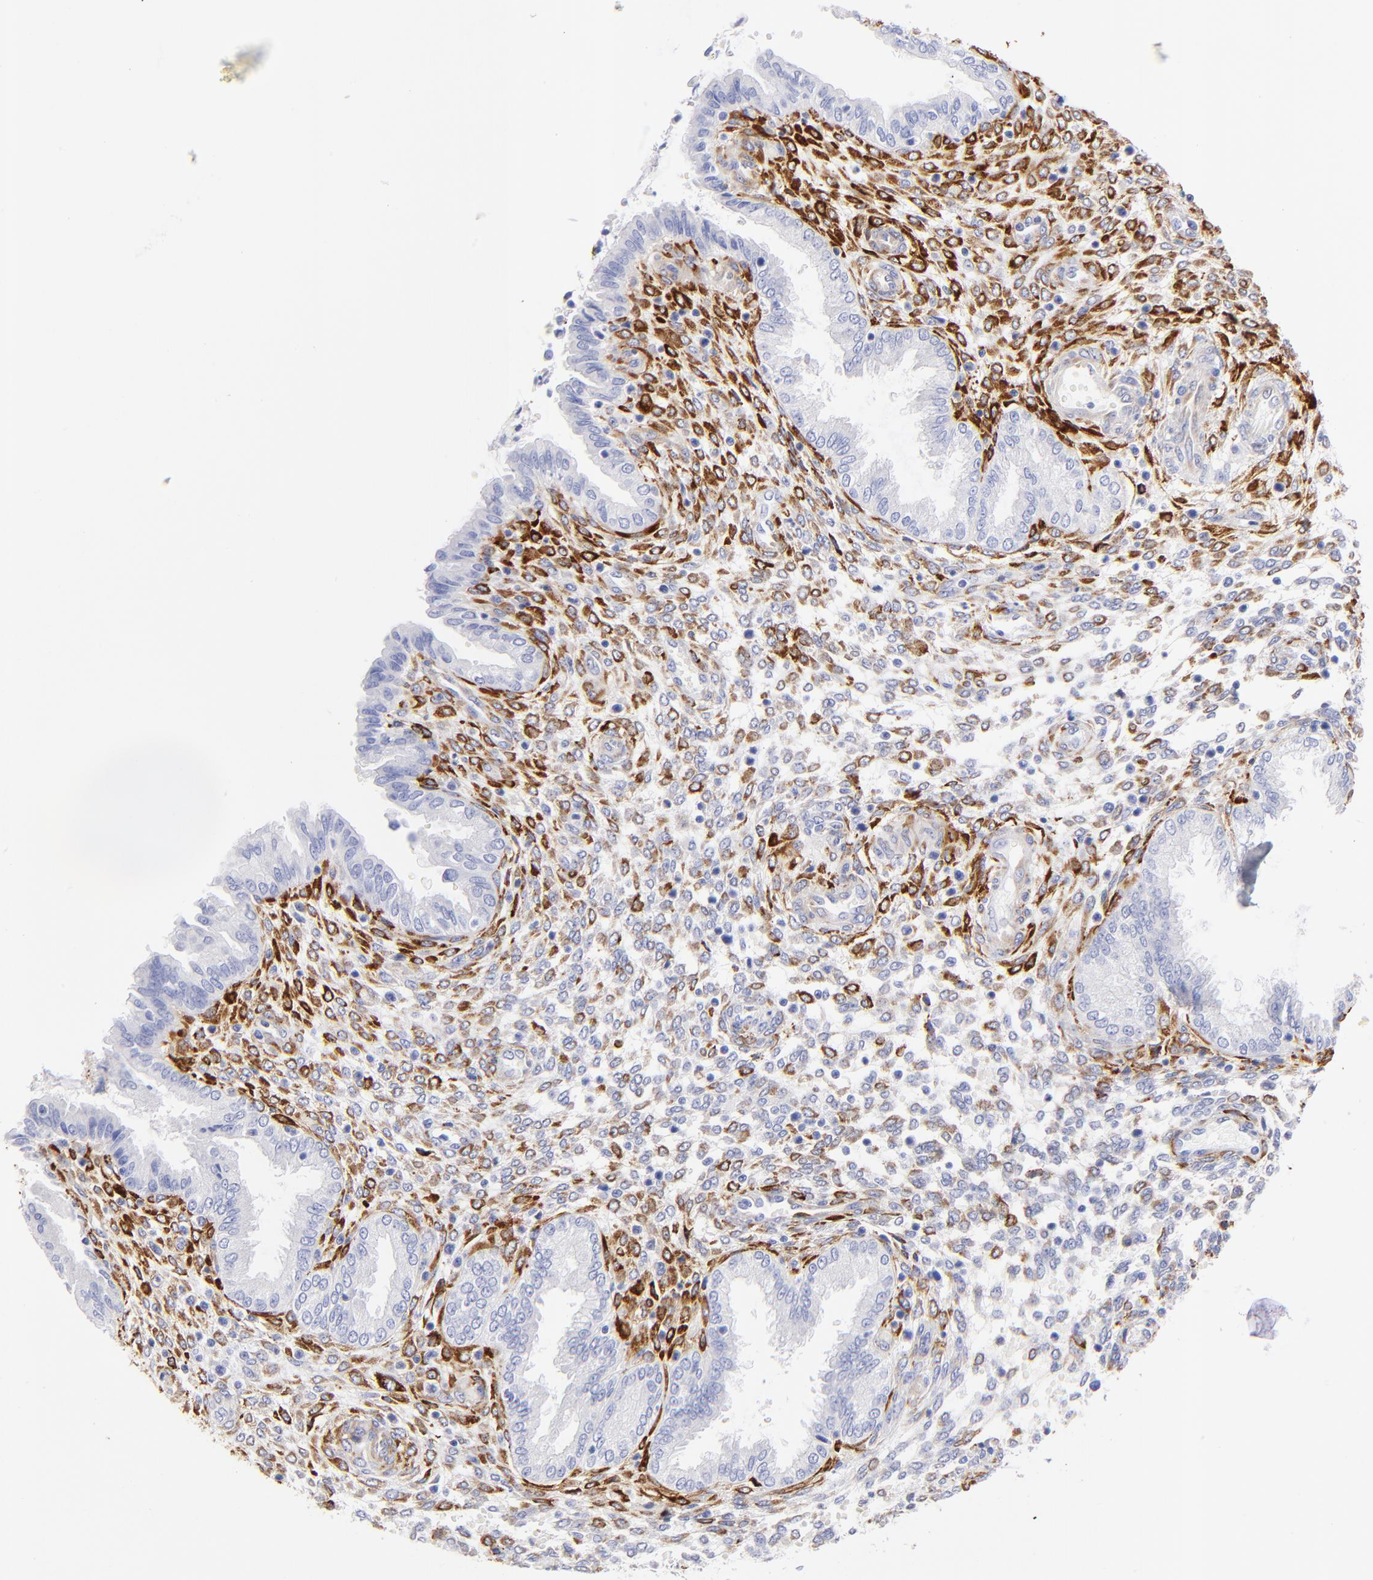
{"staining": {"intensity": "moderate", "quantity": ">75%", "location": "cytoplasmic/membranous"}, "tissue": "endometrium", "cell_type": "Cells in endometrial stroma", "image_type": "normal", "snomed": [{"axis": "morphology", "description": "Normal tissue, NOS"}, {"axis": "topography", "description": "Endometrium"}], "caption": "Immunohistochemistry (IHC) image of unremarkable endometrium stained for a protein (brown), which exhibits medium levels of moderate cytoplasmic/membranous expression in approximately >75% of cells in endometrial stroma.", "gene": "C1QTNF6", "patient": {"sex": "female", "age": 33}}